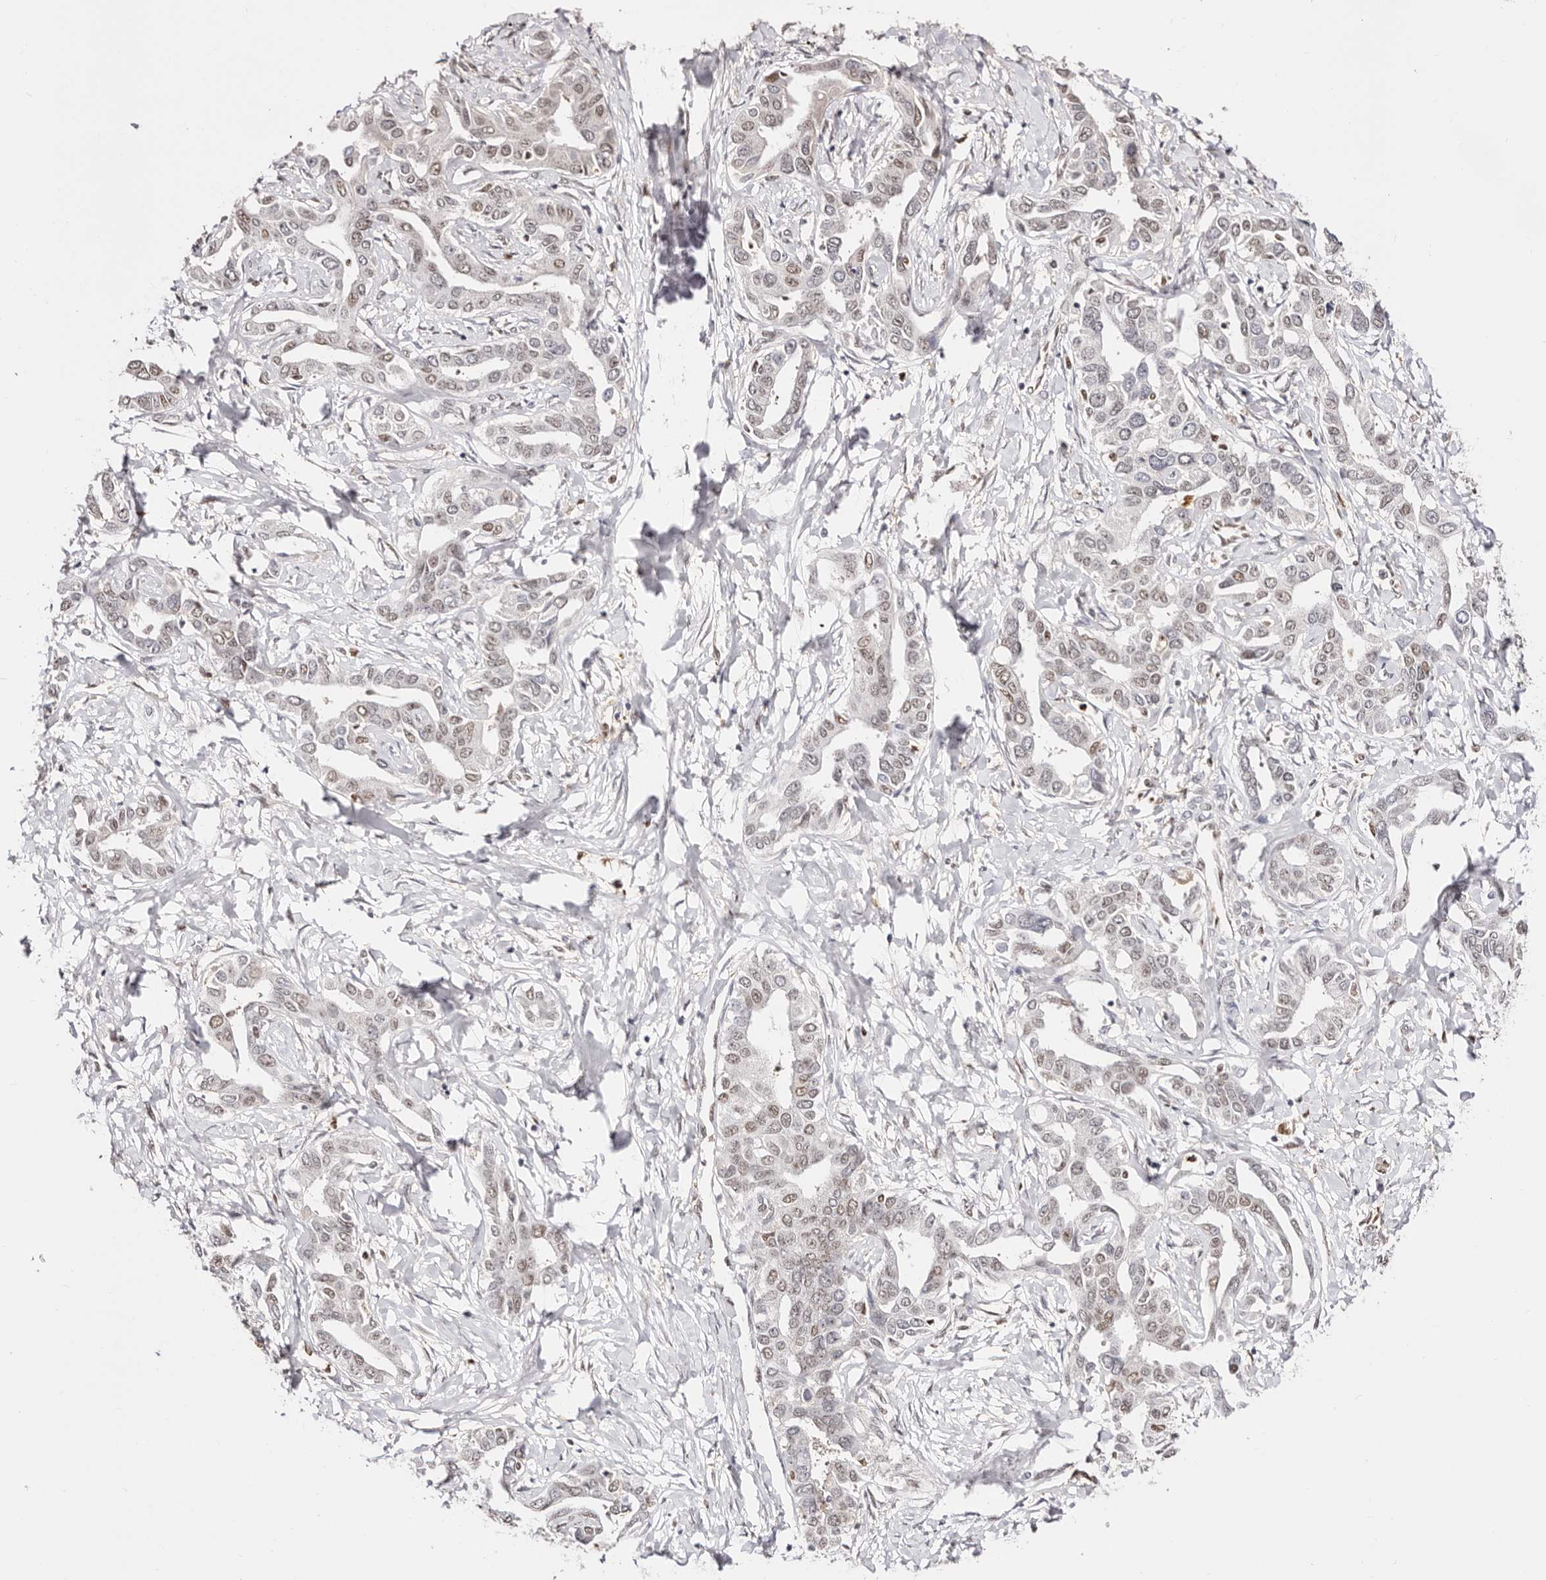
{"staining": {"intensity": "weak", "quantity": "25%-75%", "location": "nuclear"}, "tissue": "liver cancer", "cell_type": "Tumor cells", "image_type": "cancer", "snomed": [{"axis": "morphology", "description": "Cholangiocarcinoma"}, {"axis": "topography", "description": "Liver"}], "caption": "Cholangiocarcinoma (liver) stained with DAB IHC exhibits low levels of weak nuclear positivity in approximately 25%-75% of tumor cells. (brown staining indicates protein expression, while blue staining denotes nuclei).", "gene": "TKT", "patient": {"sex": "male", "age": 59}}